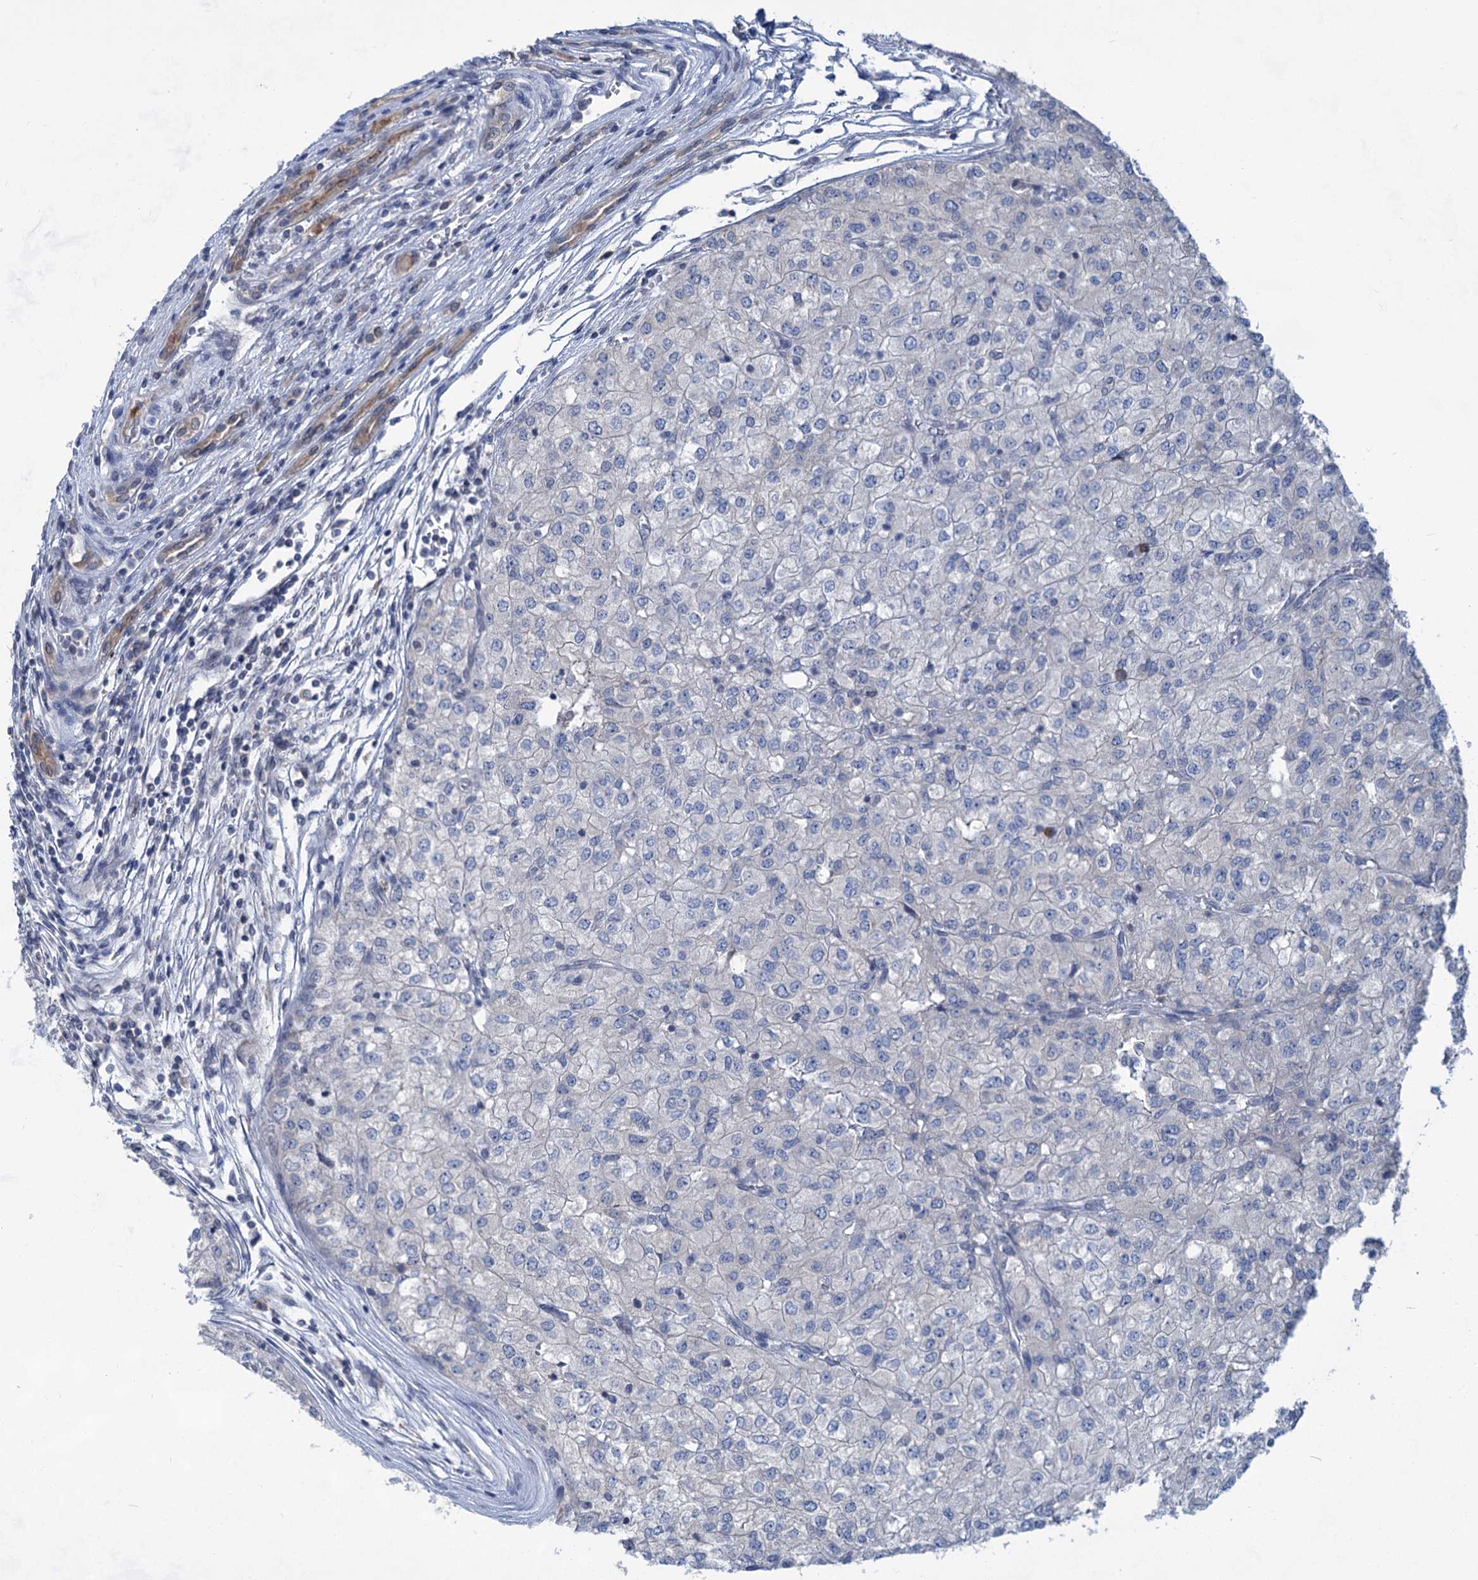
{"staining": {"intensity": "negative", "quantity": "none", "location": "none"}, "tissue": "renal cancer", "cell_type": "Tumor cells", "image_type": "cancer", "snomed": [{"axis": "morphology", "description": "Adenocarcinoma, NOS"}, {"axis": "topography", "description": "Kidney"}], "caption": "This is an immunohistochemistry photomicrograph of renal cancer (adenocarcinoma). There is no positivity in tumor cells.", "gene": "TTC17", "patient": {"sex": "female", "age": 54}}